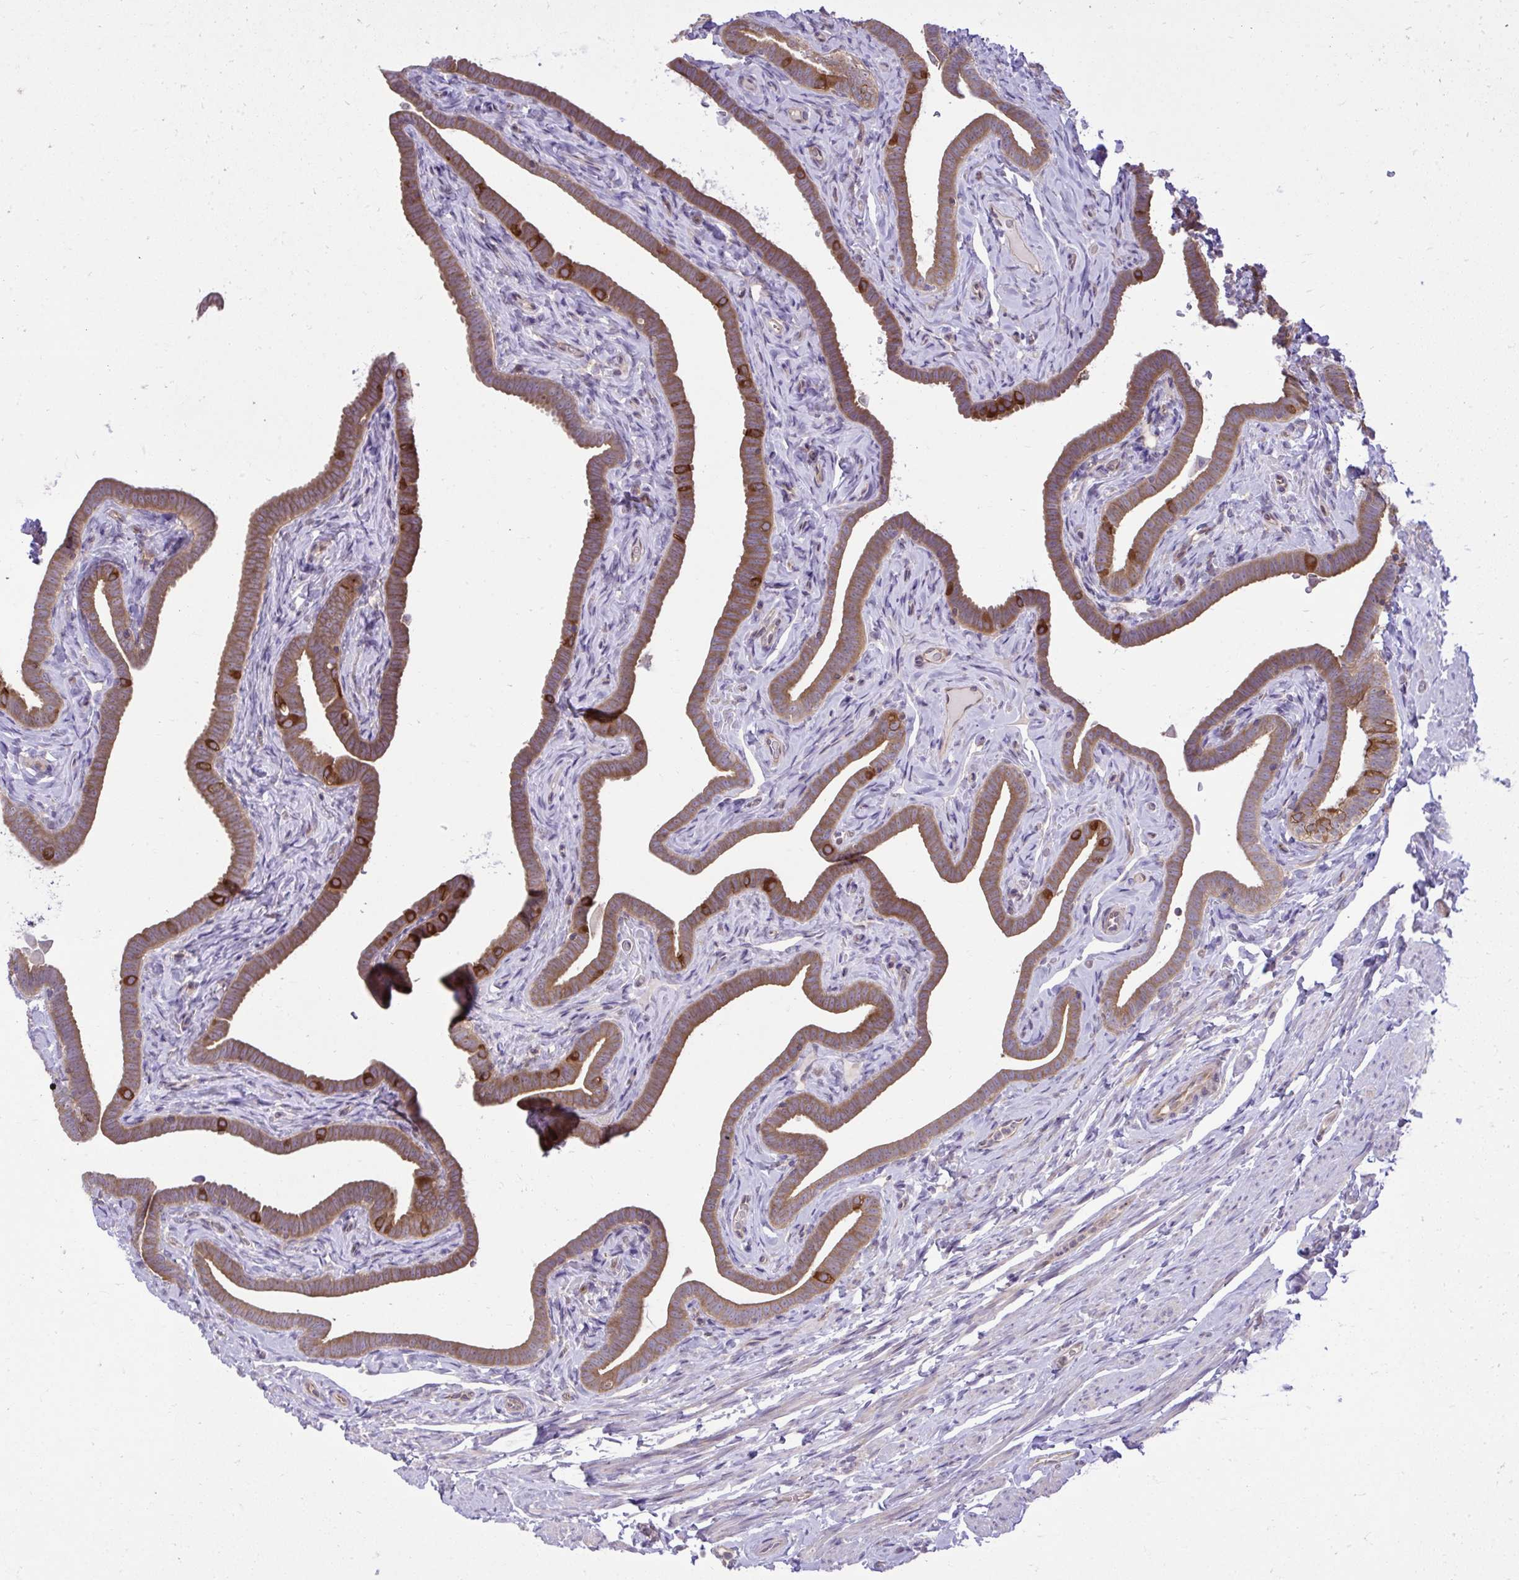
{"staining": {"intensity": "moderate", "quantity": ">75%", "location": "cytoplasmic/membranous"}, "tissue": "fallopian tube", "cell_type": "Glandular cells", "image_type": "normal", "snomed": [{"axis": "morphology", "description": "Normal tissue, NOS"}, {"axis": "topography", "description": "Fallopian tube"}], "caption": "A brown stain labels moderate cytoplasmic/membranous positivity of a protein in glandular cells of benign human fallopian tube. The protein is stained brown, and the nuclei are stained in blue (DAB (3,3'-diaminobenzidine) IHC with brightfield microscopy, high magnification).", "gene": "PPP5C", "patient": {"sex": "female", "age": 69}}